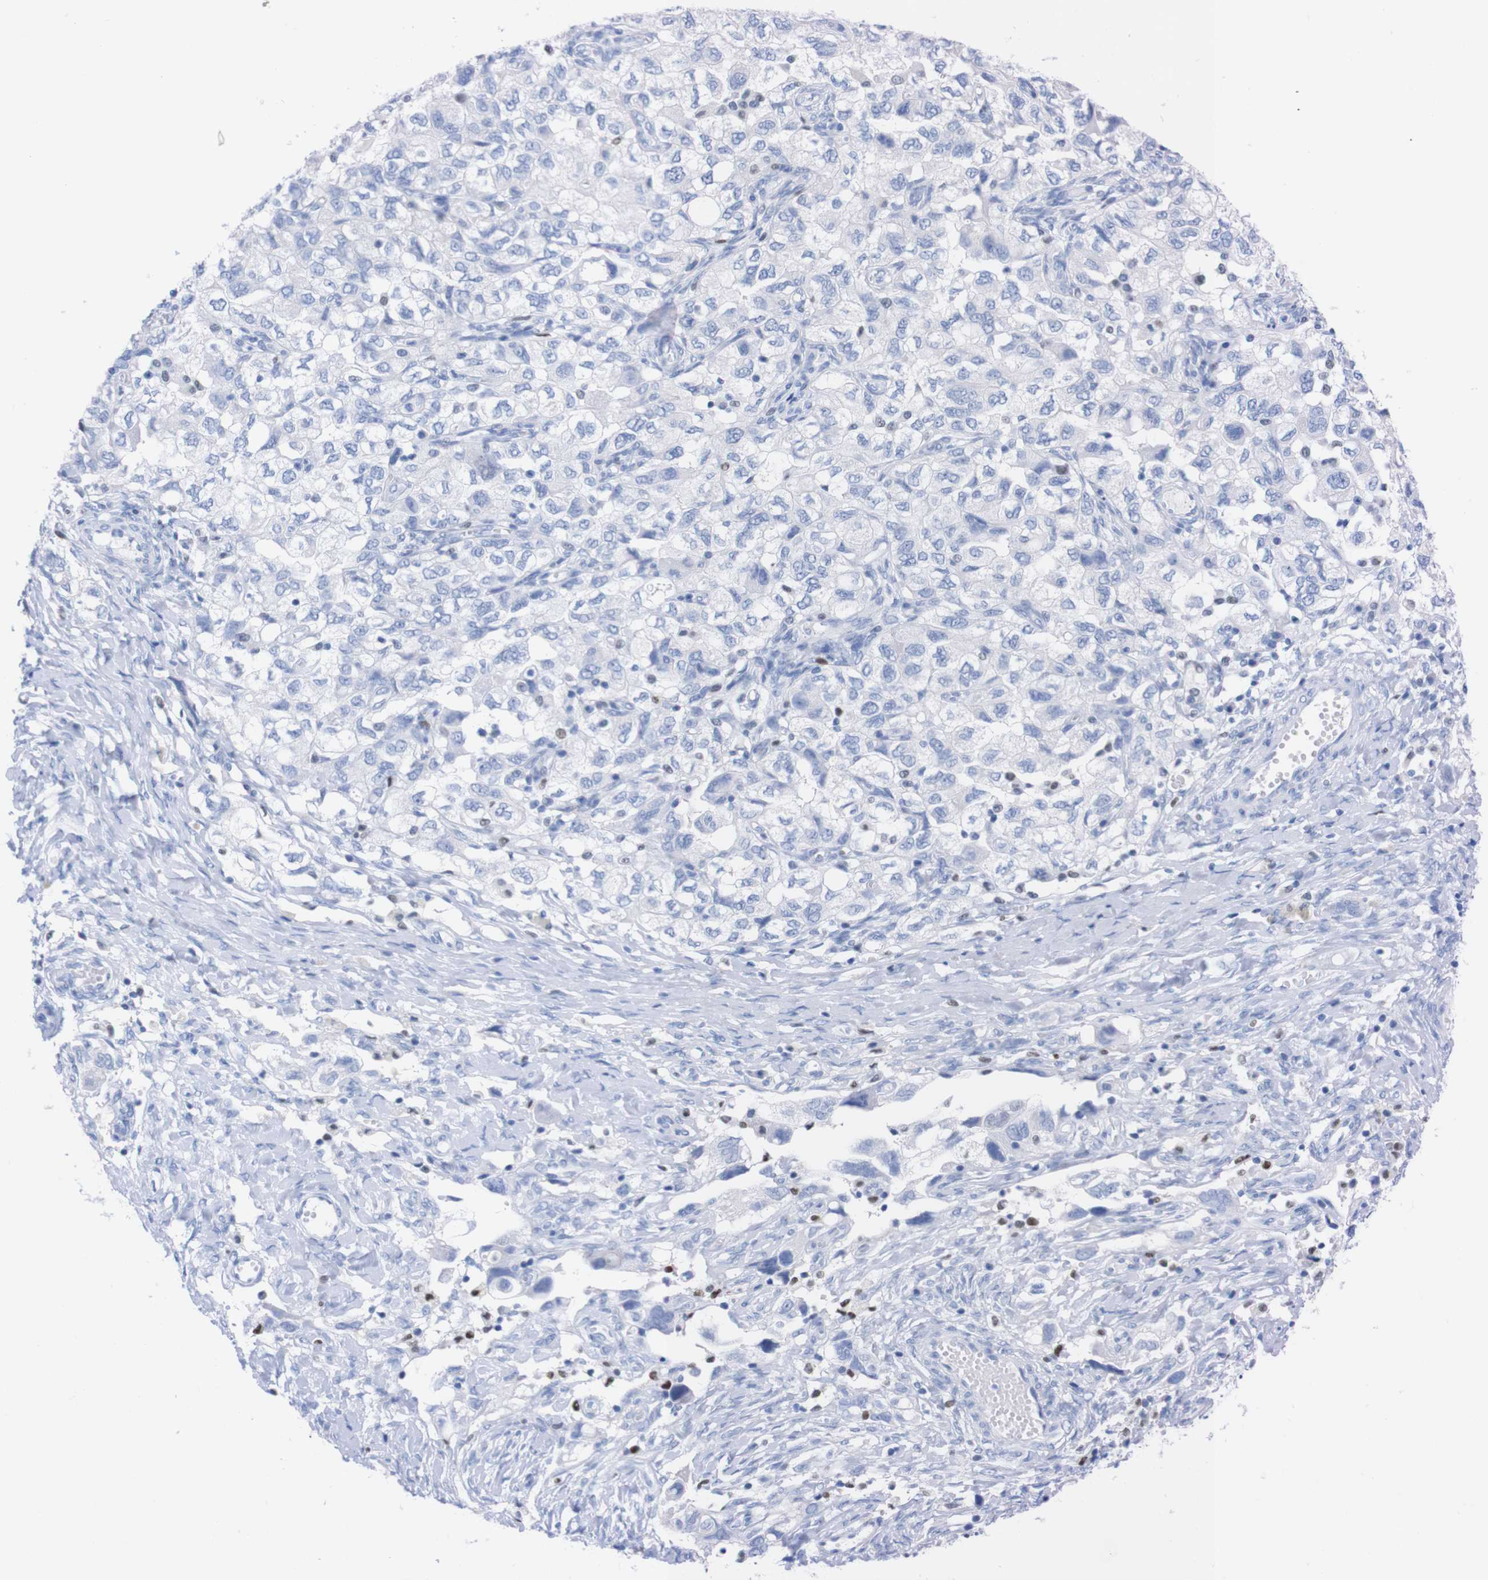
{"staining": {"intensity": "negative", "quantity": "none", "location": "none"}, "tissue": "ovarian cancer", "cell_type": "Tumor cells", "image_type": "cancer", "snomed": [{"axis": "morphology", "description": "Carcinoma, NOS"}, {"axis": "morphology", "description": "Cystadenocarcinoma, serous, NOS"}, {"axis": "topography", "description": "Ovary"}], "caption": "Tumor cells show no significant protein staining in ovarian cancer. The staining was performed using DAB (3,3'-diaminobenzidine) to visualize the protein expression in brown, while the nuclei were stained in blue with hematoxylin (Magnification: 20x).", "gene": "P2RY12", "patient": {"sex": "female", "age": 69}}